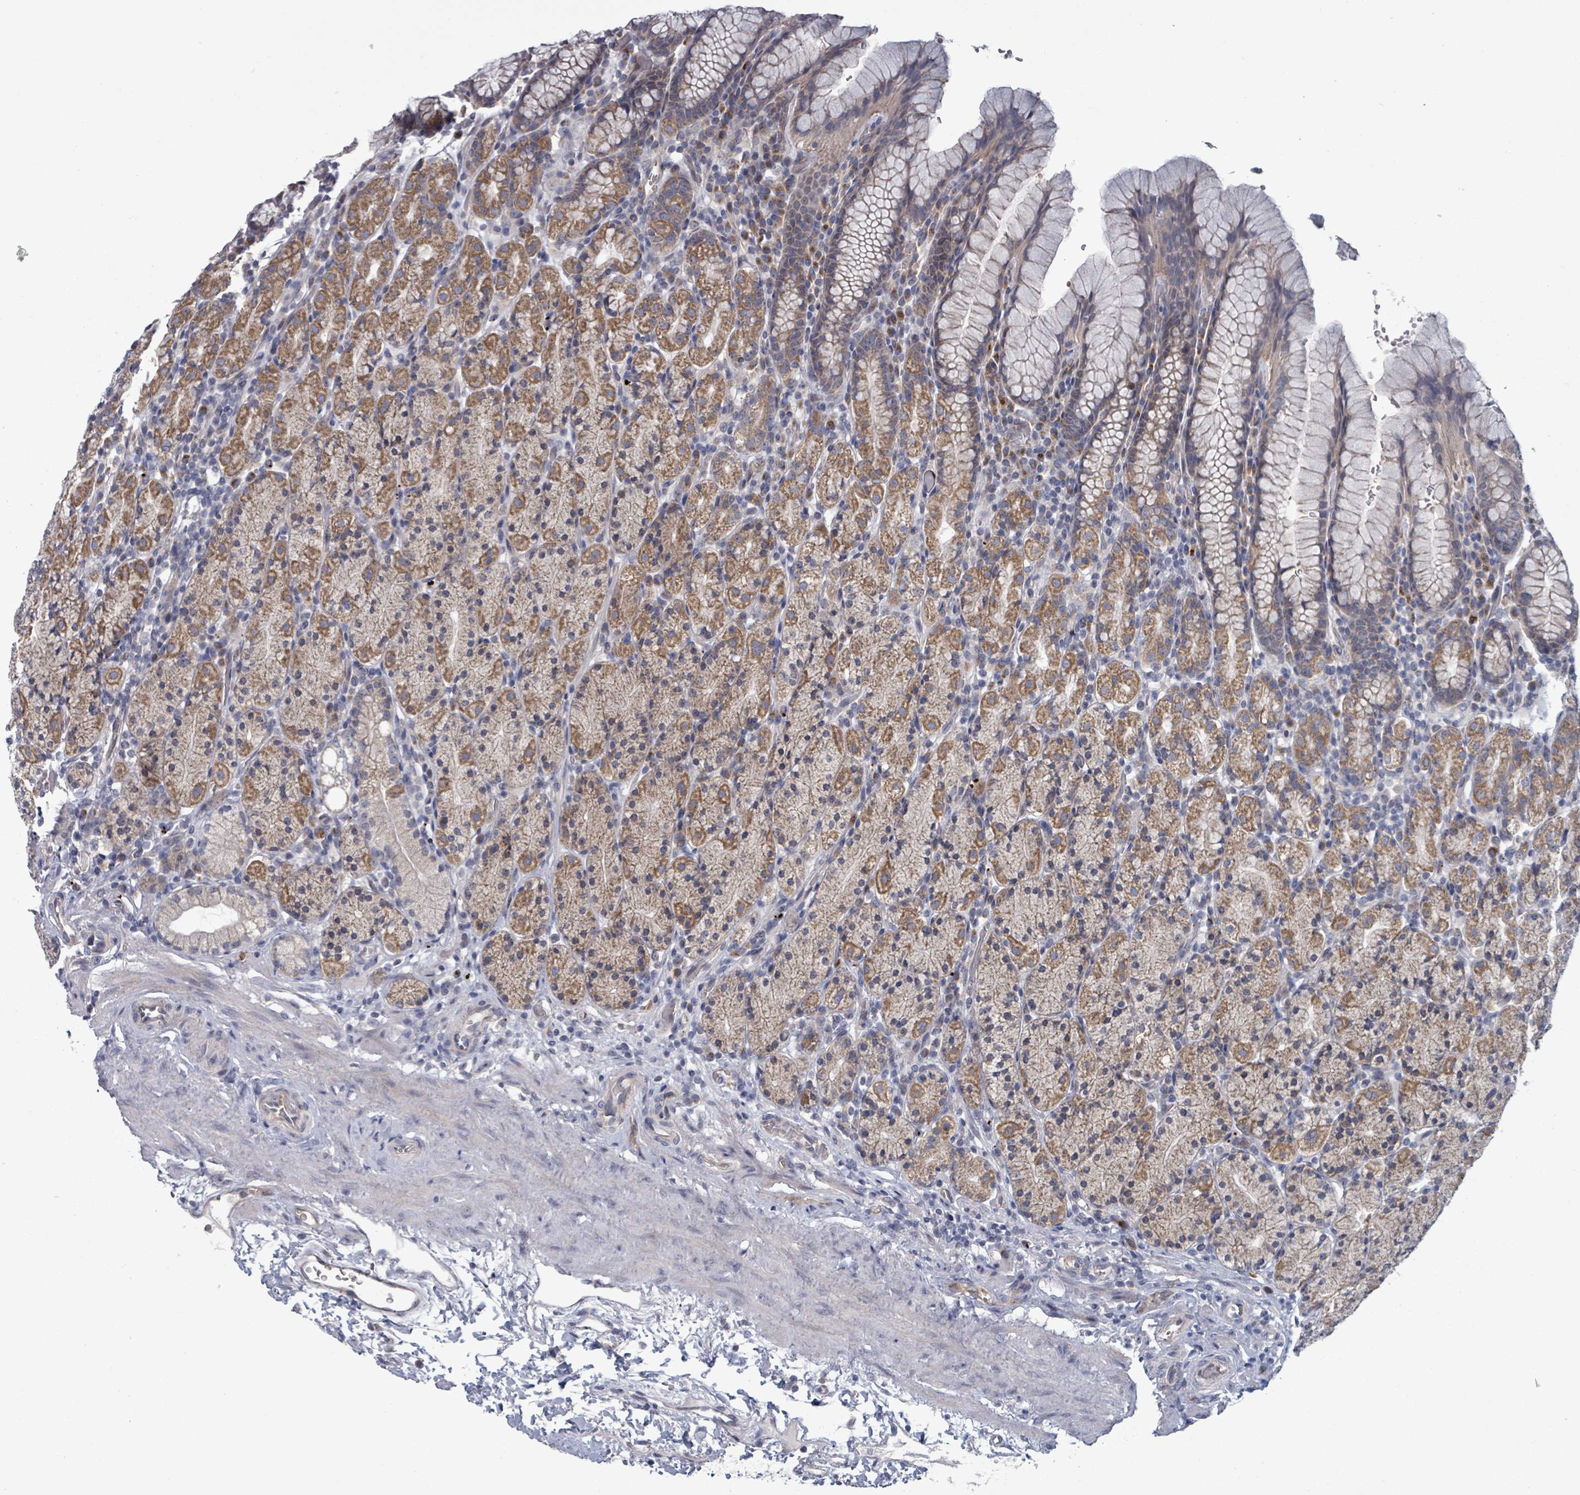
{"staining": {"intensity": "moderate", "quantity": ">75%", "location": "cytoplasmic/membranous"}, "tissue": "stomach", "cell_type": "Glandular cells", "image_type": "normal", "snomed": [{"axis": "morphology", "description": "Normal tissue, NOS"}, {"axis": "topography", "description": "Stomach, upper"}, {"axis": "topography", "description": "Stomach"}], "caption": "A brown stain labels moderate cytoplasmic/membranous expression of a protein in glandular cells of unremarkable human stomach. The staining was performed using DAB (3,3'-diaminobenzidine) to visualize the protein expression in brown, while the nuclei were stained in blue with hematoxylin (Magnification: 20x).", "gene": "FKBP1A", "patient": {"sex": "male", "age": 62}}